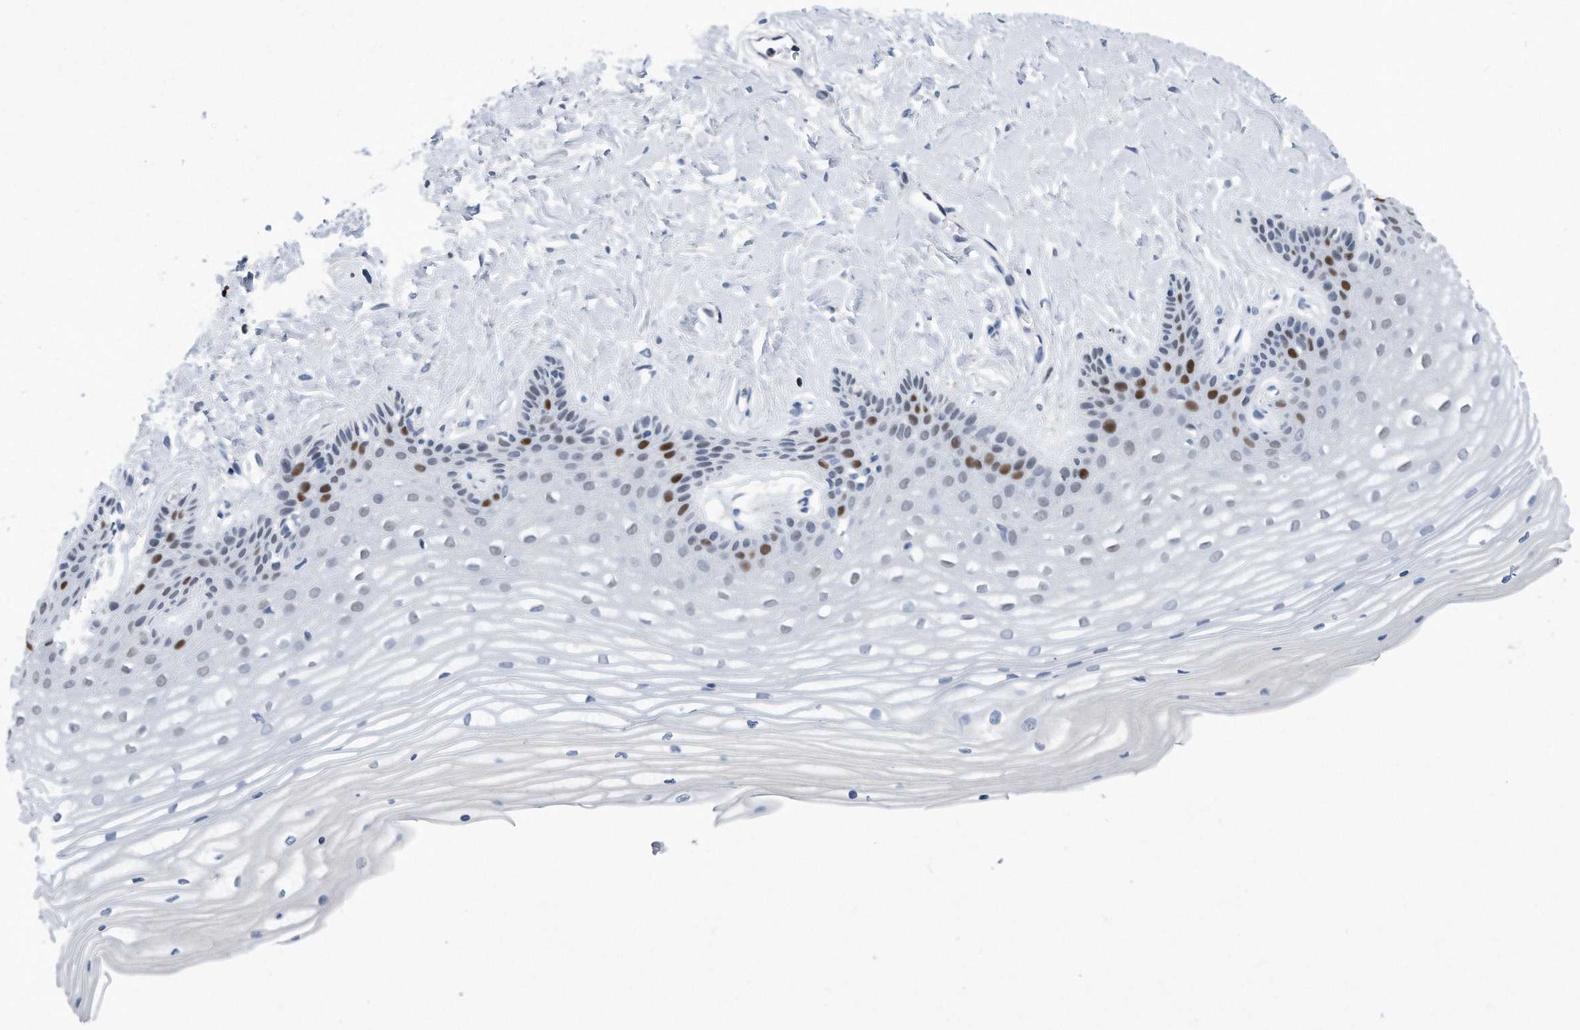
{"staining": {"intensity": "strong", "quantity": "<25%", "location": "nuclear"}, "tissue": "vagina", "cell_type": "Squamous epithelial cells", "image_type": "normal", "snomed": [{"axis": "morphology", "description": "Normal tissue, NOS"}, {"axis": "topography", "description": "Vagina"}, {"axis": "topography", "description": "Cervix"}], "caption": "Strong nuclear positivity for a protein is seen in approximately <25% of squamous epithelial cells of normal vagina using IHC.", "gene": "PCNA", "patient": {"sex": "female", "age": 40}}